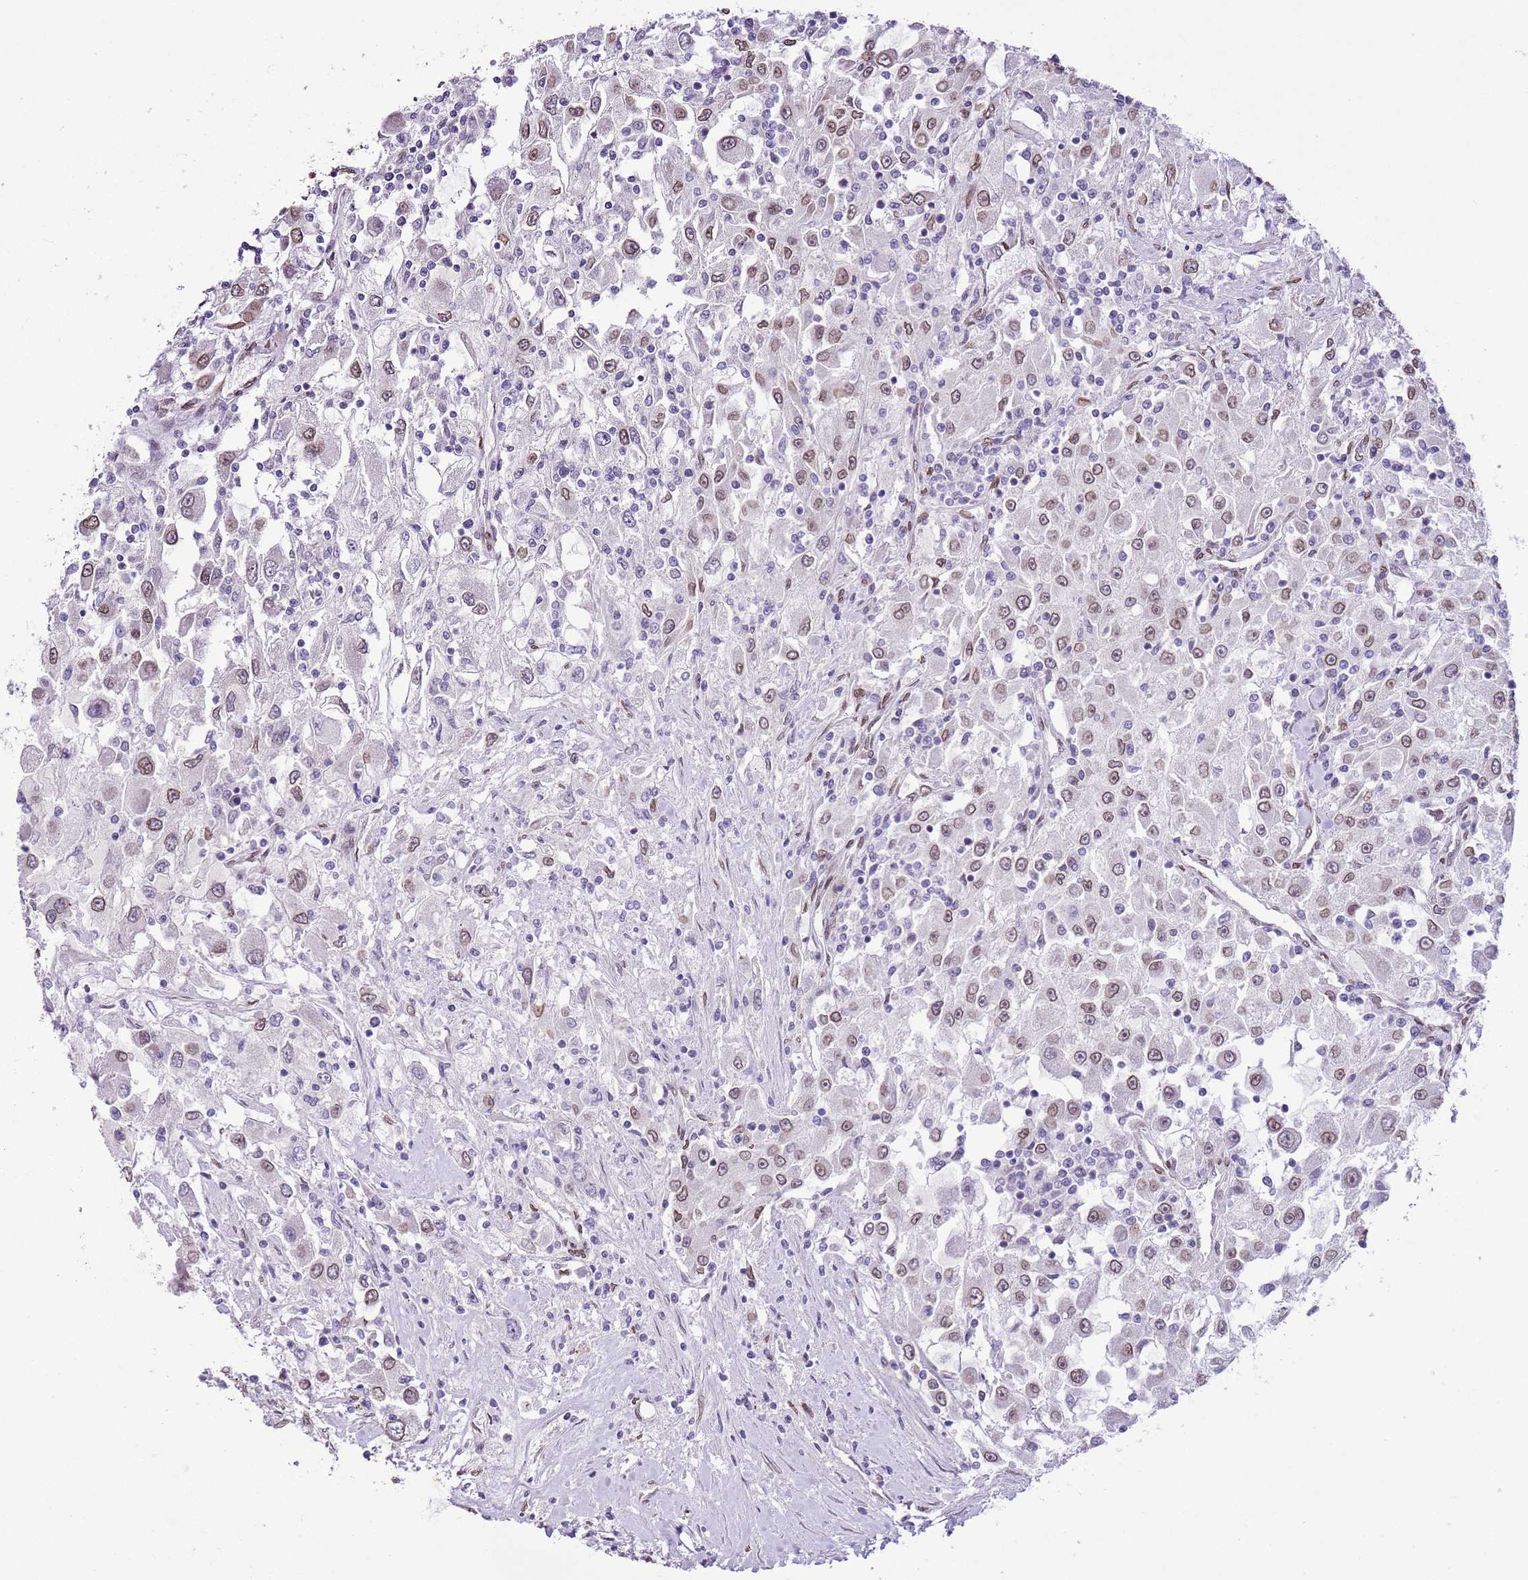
{"staining": {"intensity": "moderate", "quantity": "25%-75%", "location": "cytoplasmic/membranous,nuclear"}, "tissue": "renal cancer", "cell_type": "Tumor cells", "image_type": "cancer", "snomed": [{"axis": "morphology", "description": "Adenocarcinoma, NOS"}, {"axis": "topography", "description": "Kidney"}], "caption": "The micrograph demonstrates staining of renal cancer (adenocarcinoma), revealing moderate cytoplasmic/membranous and nuclear protein staining (brown color) within tumor cells.", "gene": "ZGLP1", "patient": {"sex": "female", "age": 67}}